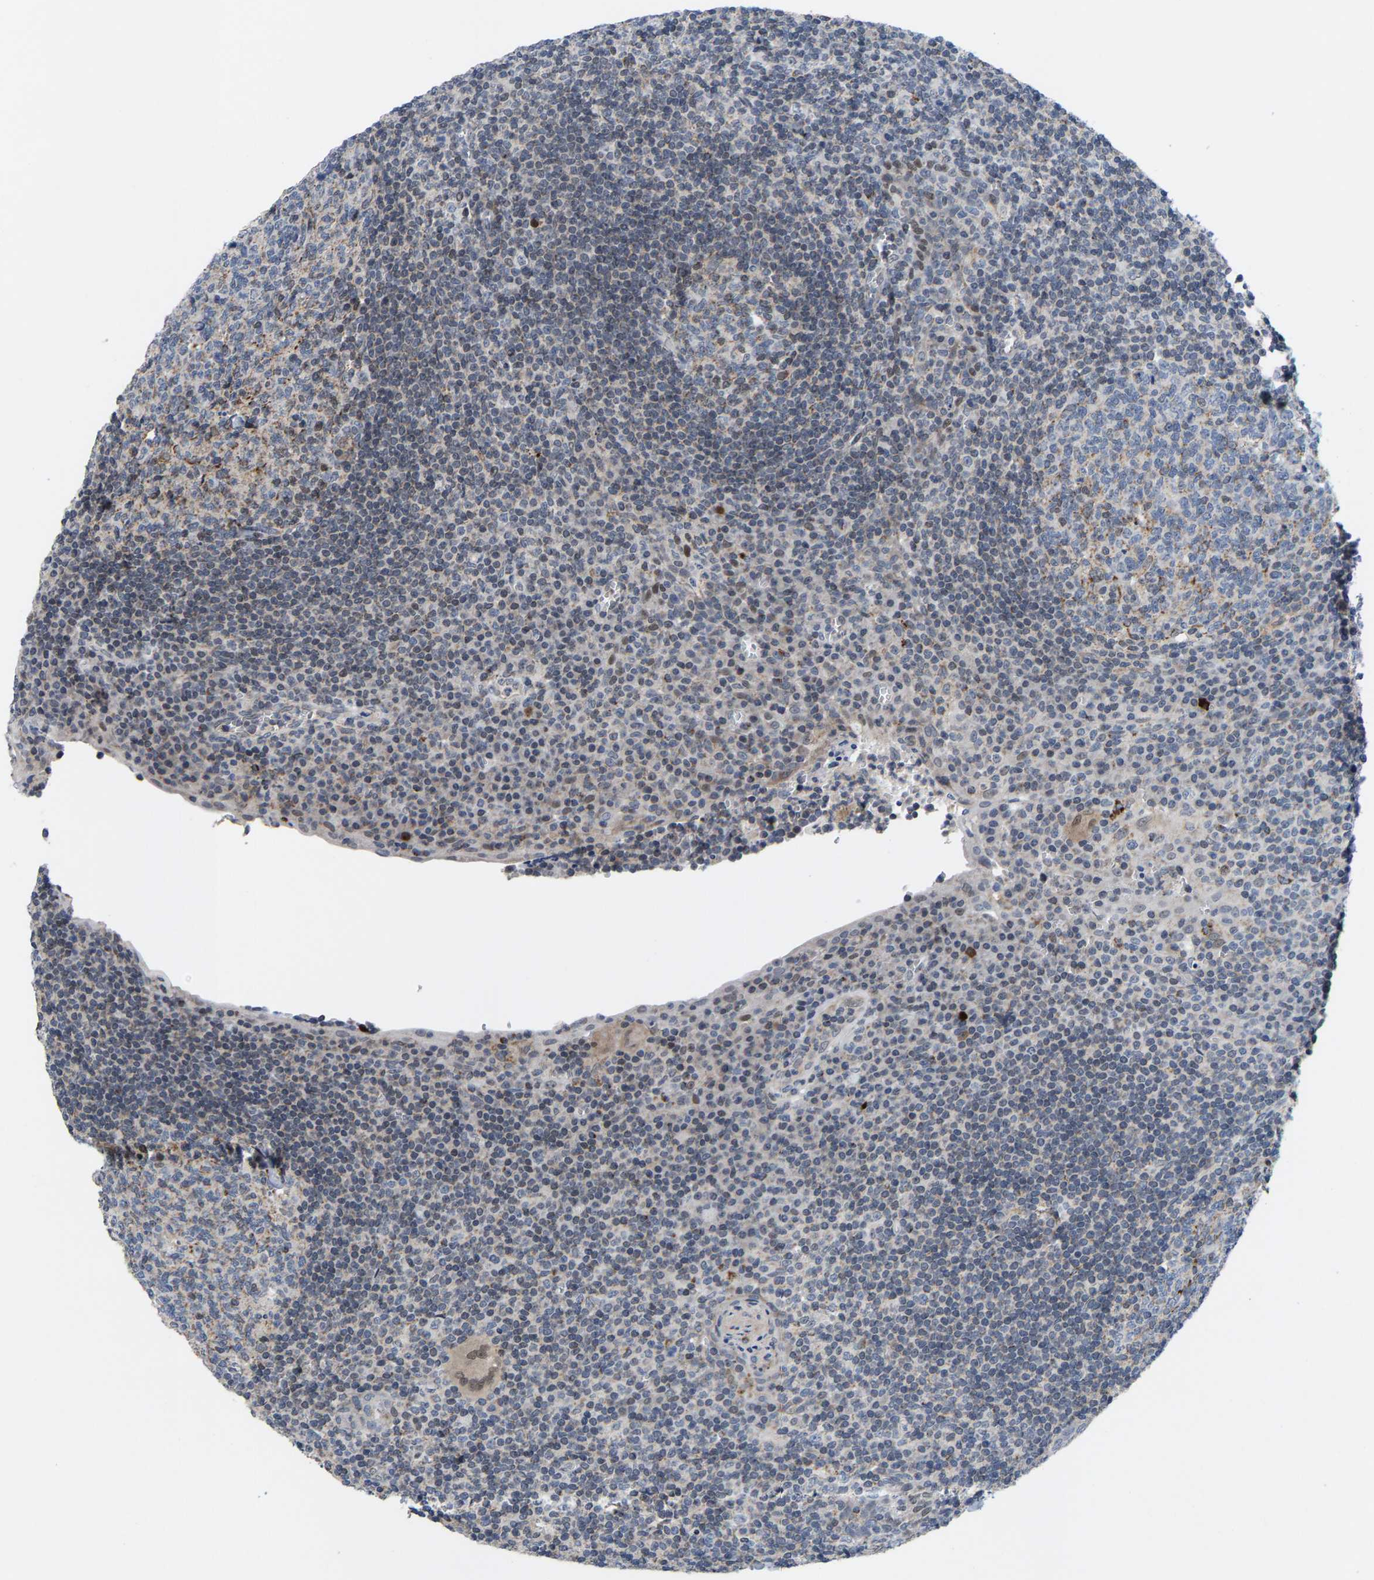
{"staining": {"intensity": "moderate", "quantity": "<25%", "location": "cytoplasmic/membranous"}, "tissue": "tonsil", "cell_type": "Germinal center cells", "image_type": "normal", "snomed": [{"axis": "morphology", "description": "Normal tissue, NOS"}, {"axis": "topography", "description": "Tonsil"}], "caption": "Tonsil stained for a protein displays moderate cytoplasmic/membranous positivity in germinal center cells. The staining is performed using DAB brown chromogen to label protein expression. The nuclei are counter-stained blue using hematoxylin.", "gene": "TDRKH", "patient": {"sex": "male", "age": 37}}